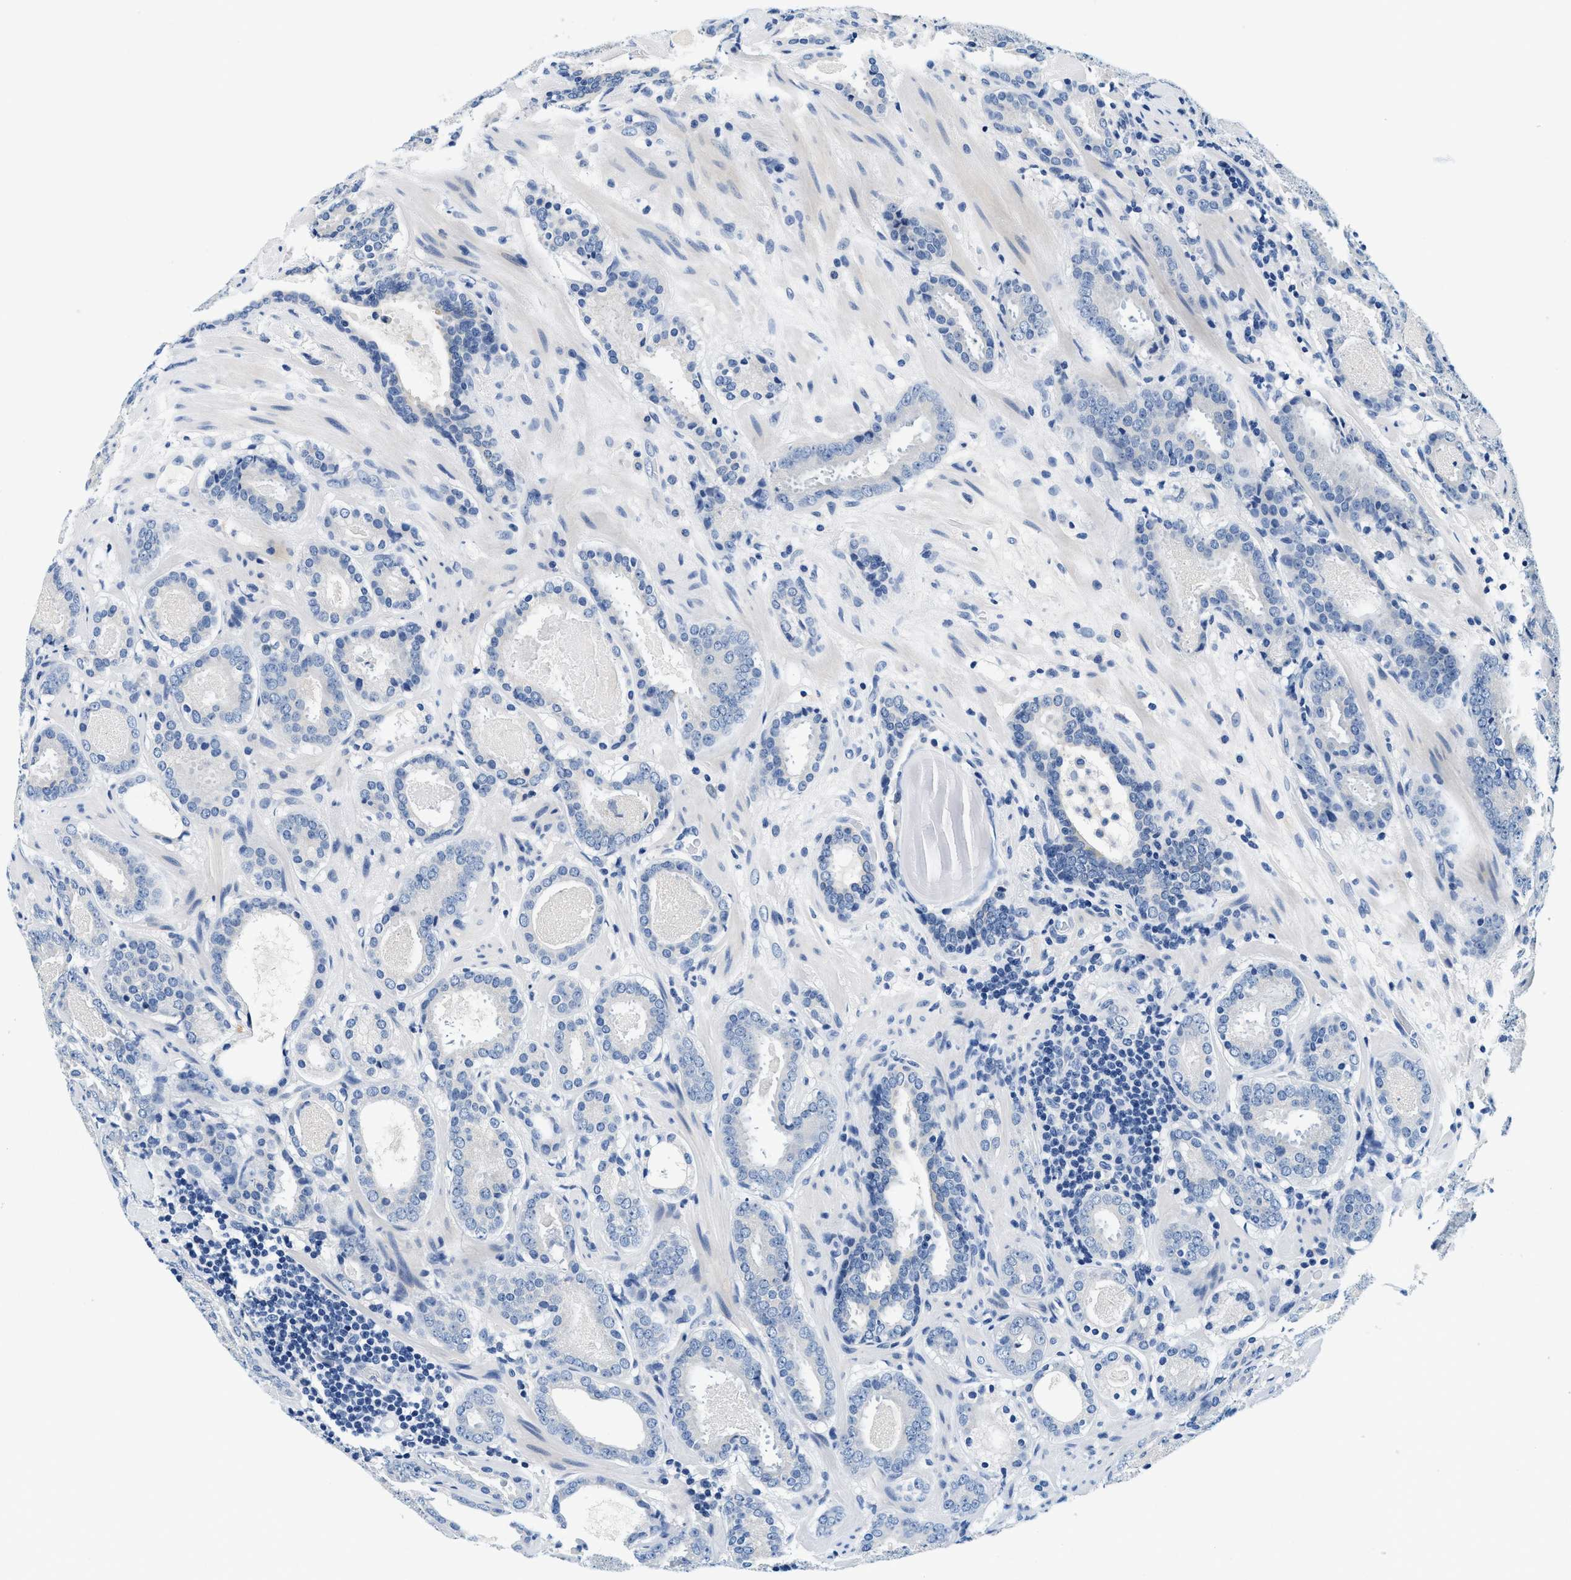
{"staining": {"intensity": "negative", "quantity": "none", "location": "none"}, "tissue": "prostate cancer", "cell_type": "Tumor cells", "image_type": "cancer", "snomed": [{"axis": "morphology", "description": "Adenocarcinoma, Low grade"}, {"axis": "topography", "description": "Prostate"}], "caption": "Immunohistochemistry photomicrograph of prostate cancer stained for a protein (brown), which exhibits no expression in tumor cells. (Stains: DAB immunohistochemistry (IHC) with hematoxylin counter stain, Microscopy: brightfield microscopy at high magnification).", "gene": "GSTM3", "patient": {"sex": "male", "age": 69}}